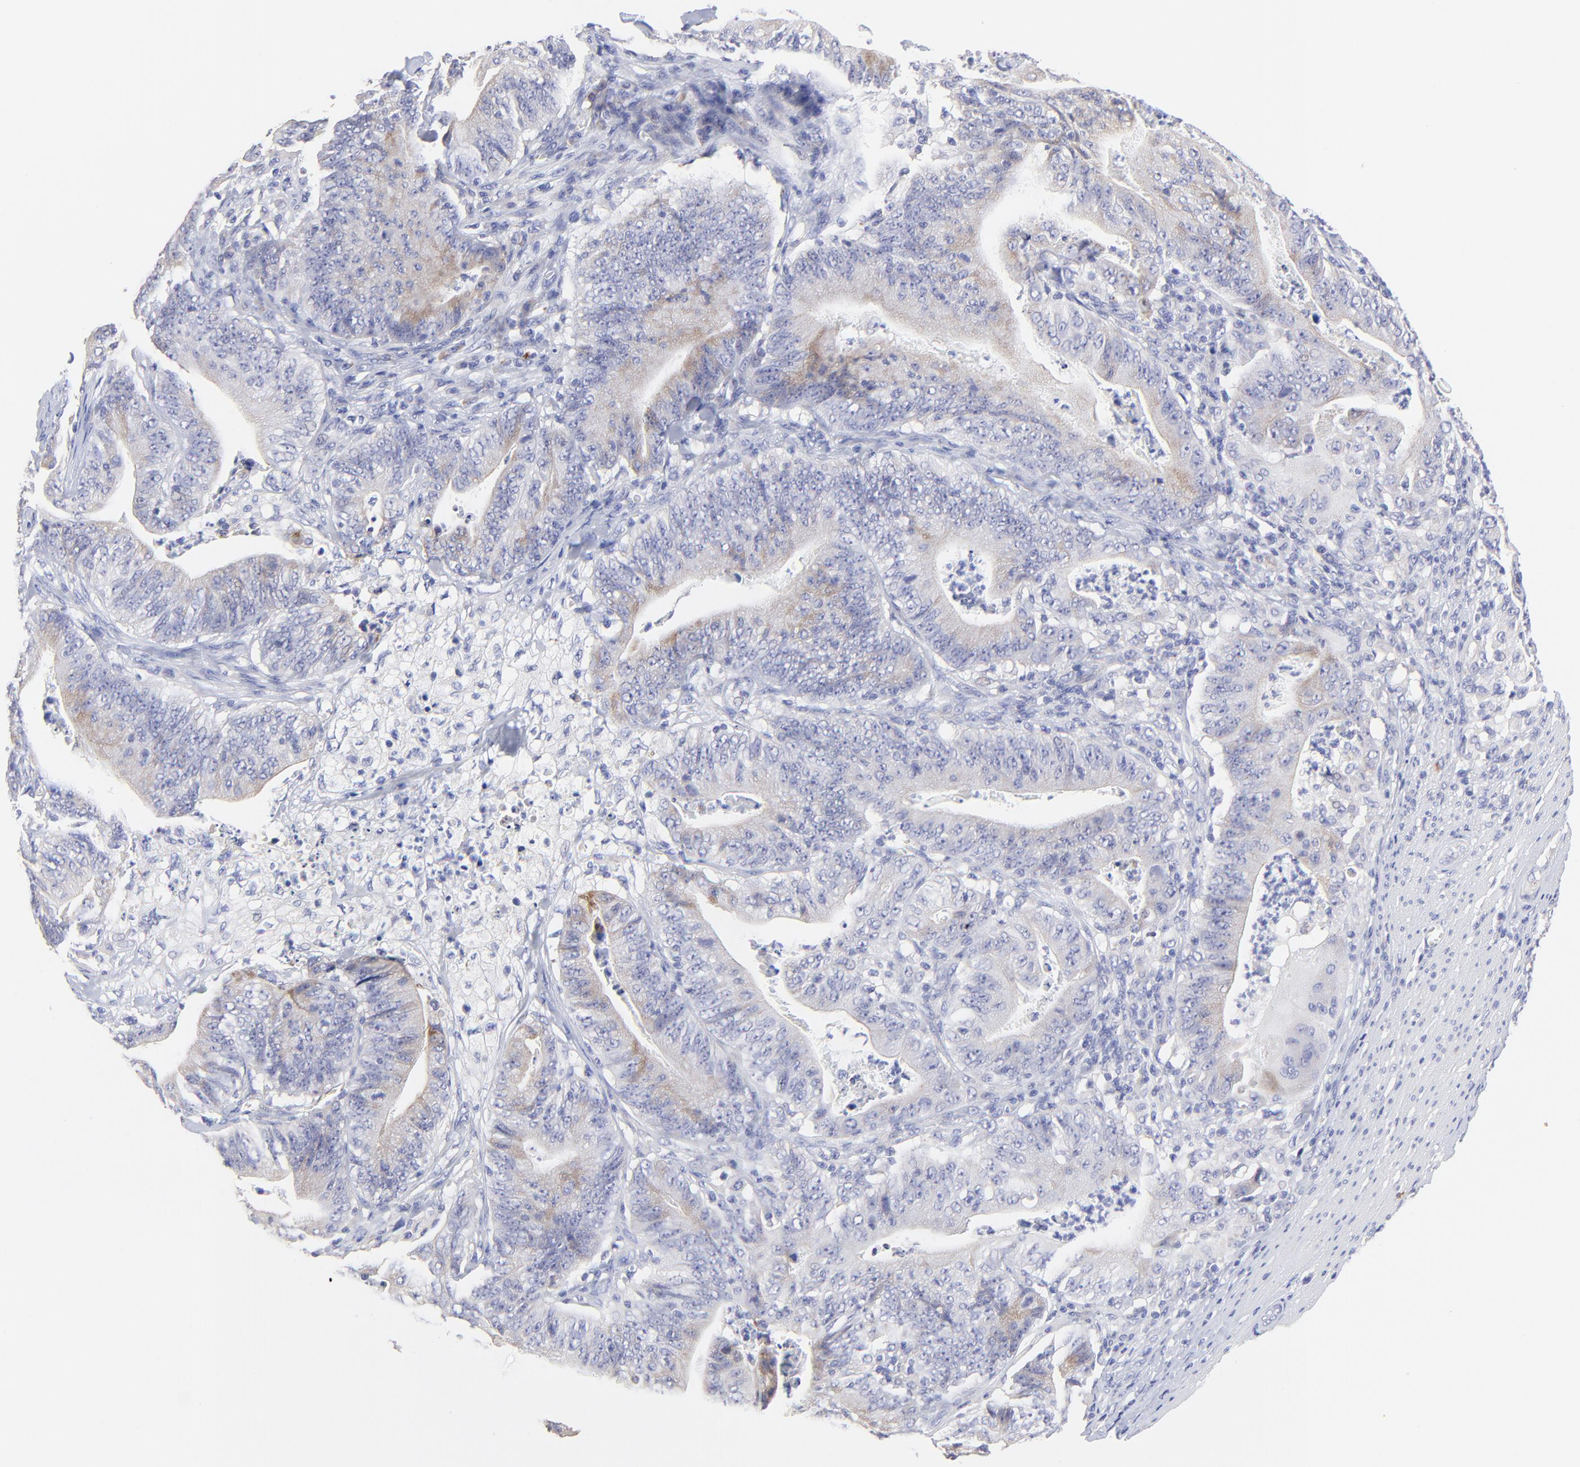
{"staining": {"intensity": "weak", "quantity": "25%-75%", "location": "cytoplasmic/membranous"}, "tissue": "stomach cancer", "cell_type": "Tumor cells", "image_type": "cancer", "snomed": [{"axis": "morphology", "description": "Adenocarcinoma, NOS"}, {"axis": "topography", "description": "Stomach, lower"}], "caption": "A low amount of weak cytoplasmic/membranous positivity is identified in about 25%-75% of tumor cells in stomach cancer (adenocarcinoma) tissue. Nuclei are stained in blue.", "gene": "LHFPL1", "patient": {"sex": "female", "age": 86}}